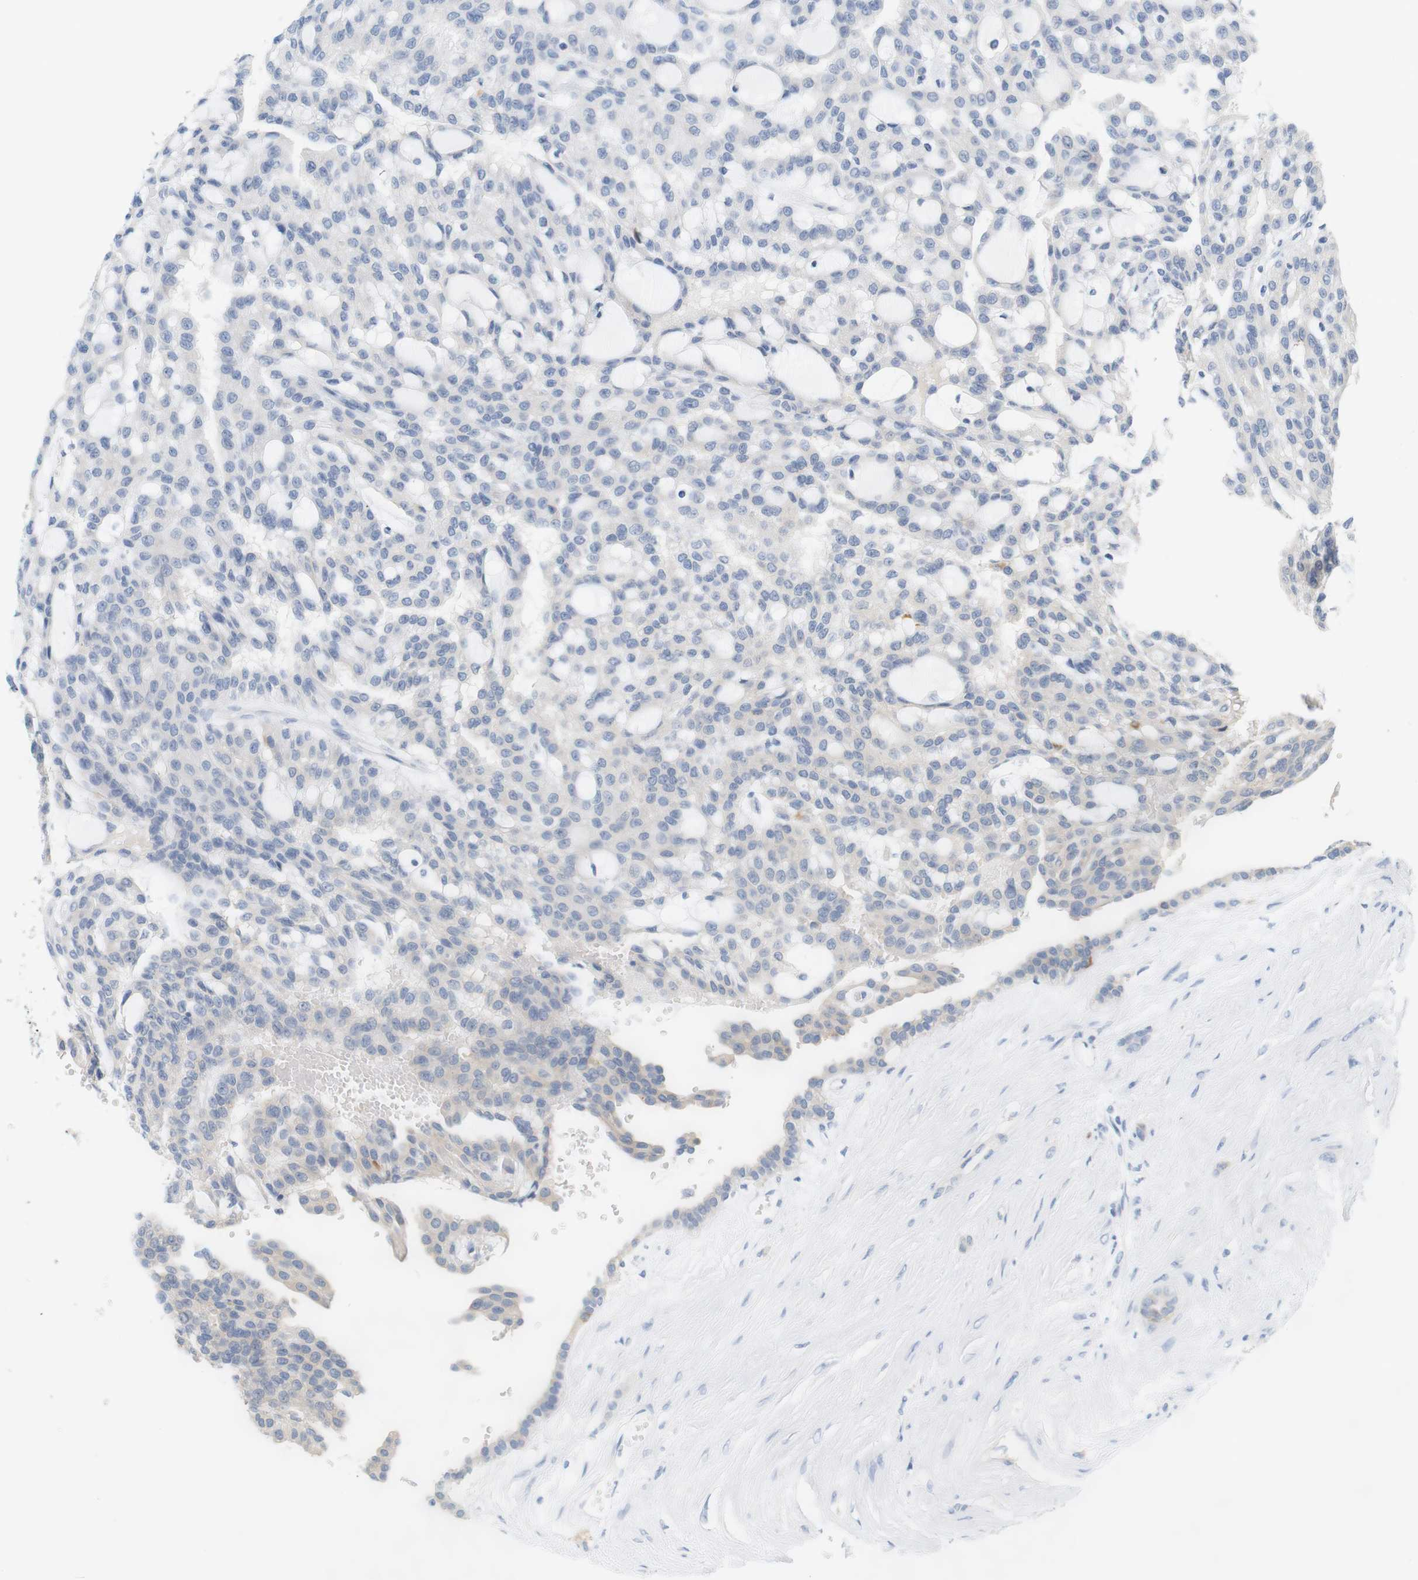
{"staining": {"intensity": "negative", "quantity": "none", "location": "none"}, "tissue": "renal cancer", "cell_type": "Tumor cells", "image_type": "cancer", "snomed": [{"axis": "morphology", "description": "Adenocarcinoma, NOS"}, {"axis": "topography", "description": "Kidney"}], "caption": "DAB immunohistochemical staining of renal adenocarcinoma demonstrates no significant positivity in tumor cells.", "gene": "LRRK2", "patient": {"sex": "male", "age": 63}}